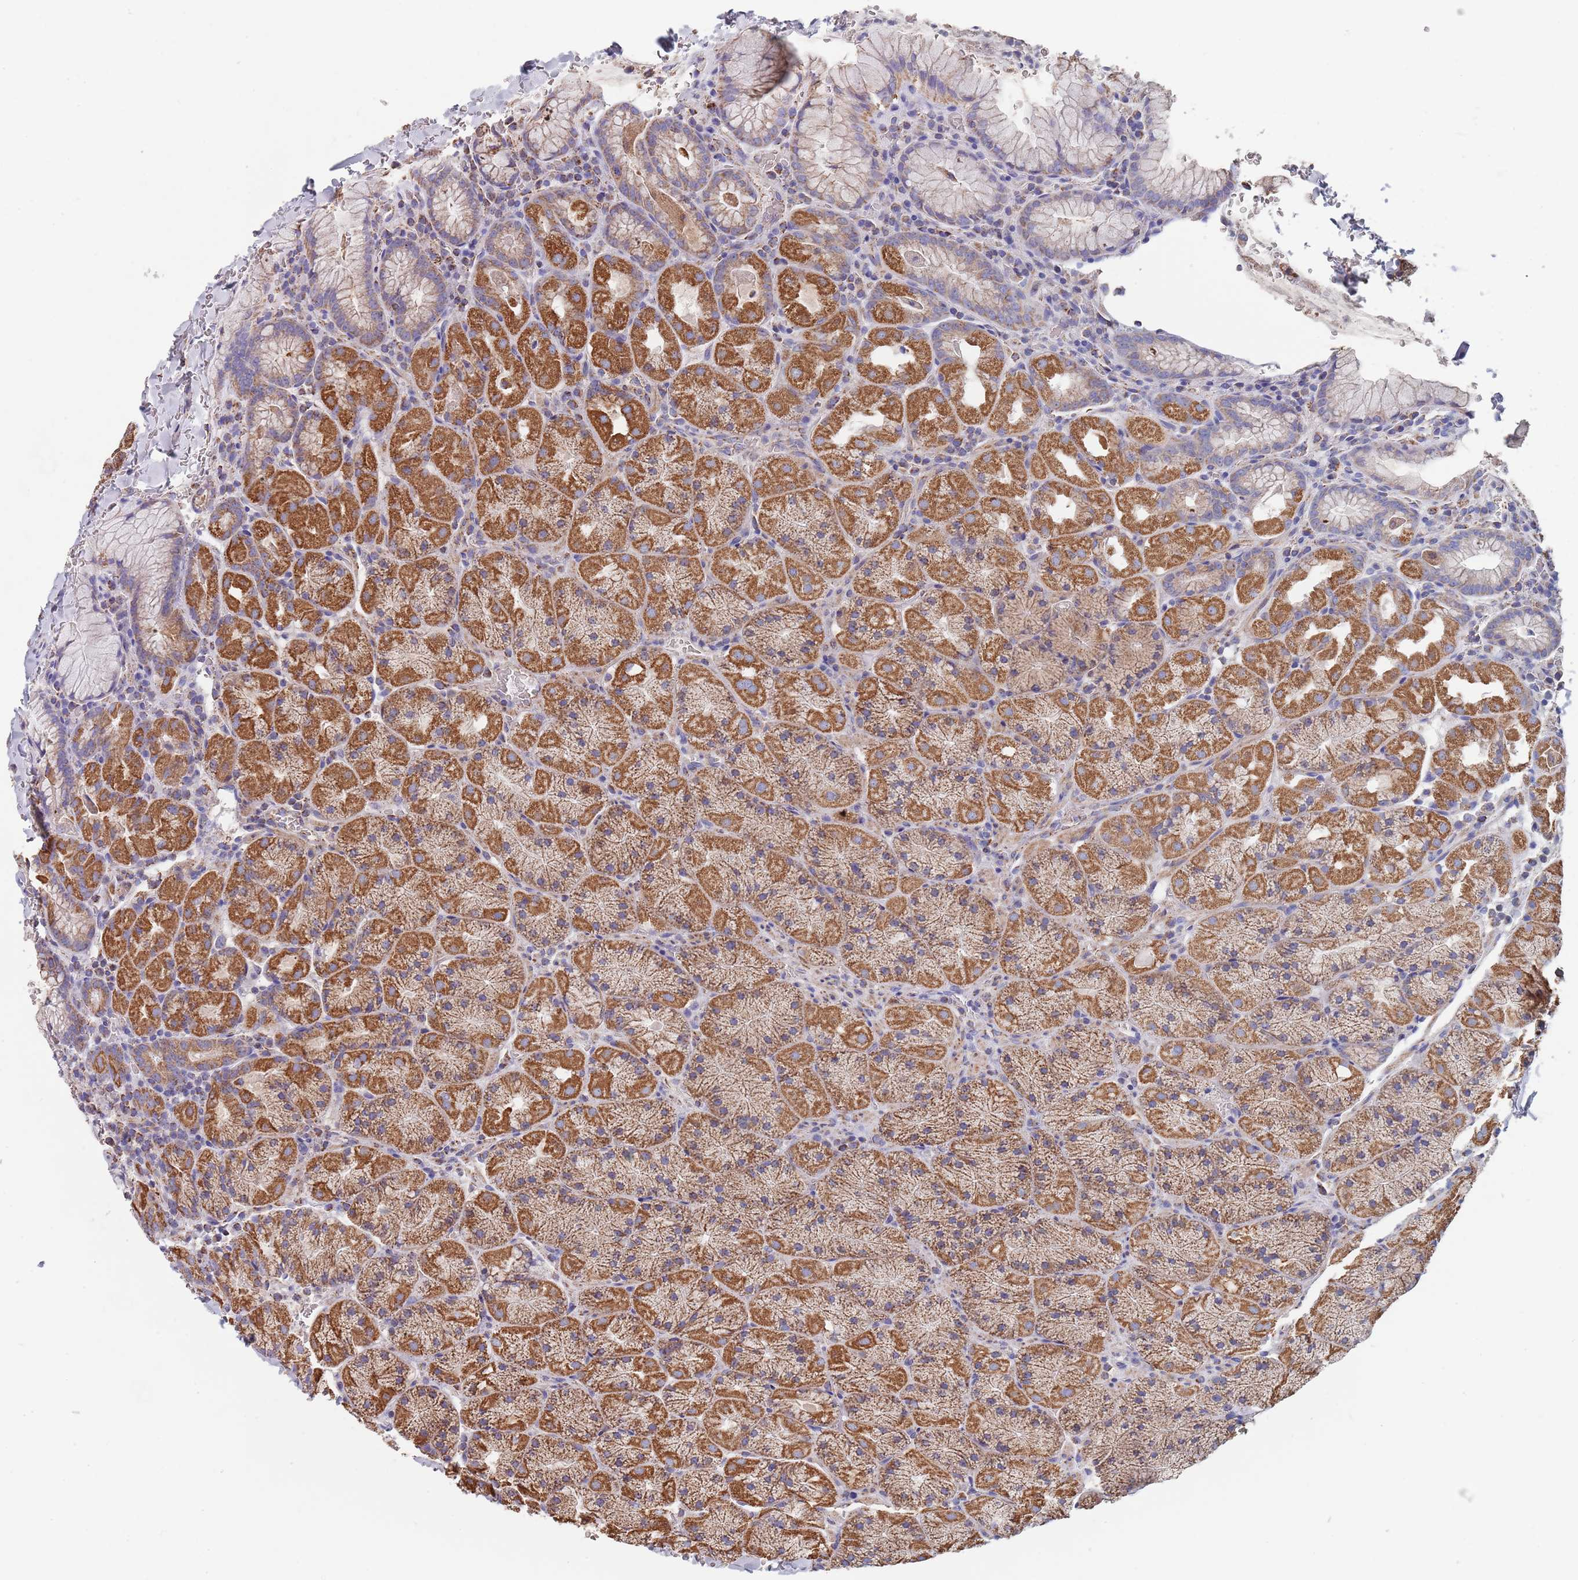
{"staining": {"intensity": "strong", "quantity": ">75%", "location": "cytoplasmic/membranous"}, "tissue": "stomach", "cell_type": "Glandular cells", "image_type": "normal", "snomed": [{"axis": "morphology", "description": "Normal tissue, NOS"}, {"axis": "topography", "description": "Stomach, upper"}, {"axis": "topography", "description": "Stomach, lower"}], "caption": "The micrograph shows staining of normal stomach, revealing strong cytoplasmic/membranous protein staining (brown color) within glandular cells. Nuclei are stained in blue.", "gene": "PGP", "patient": {"sex": "male", "age": 80}}